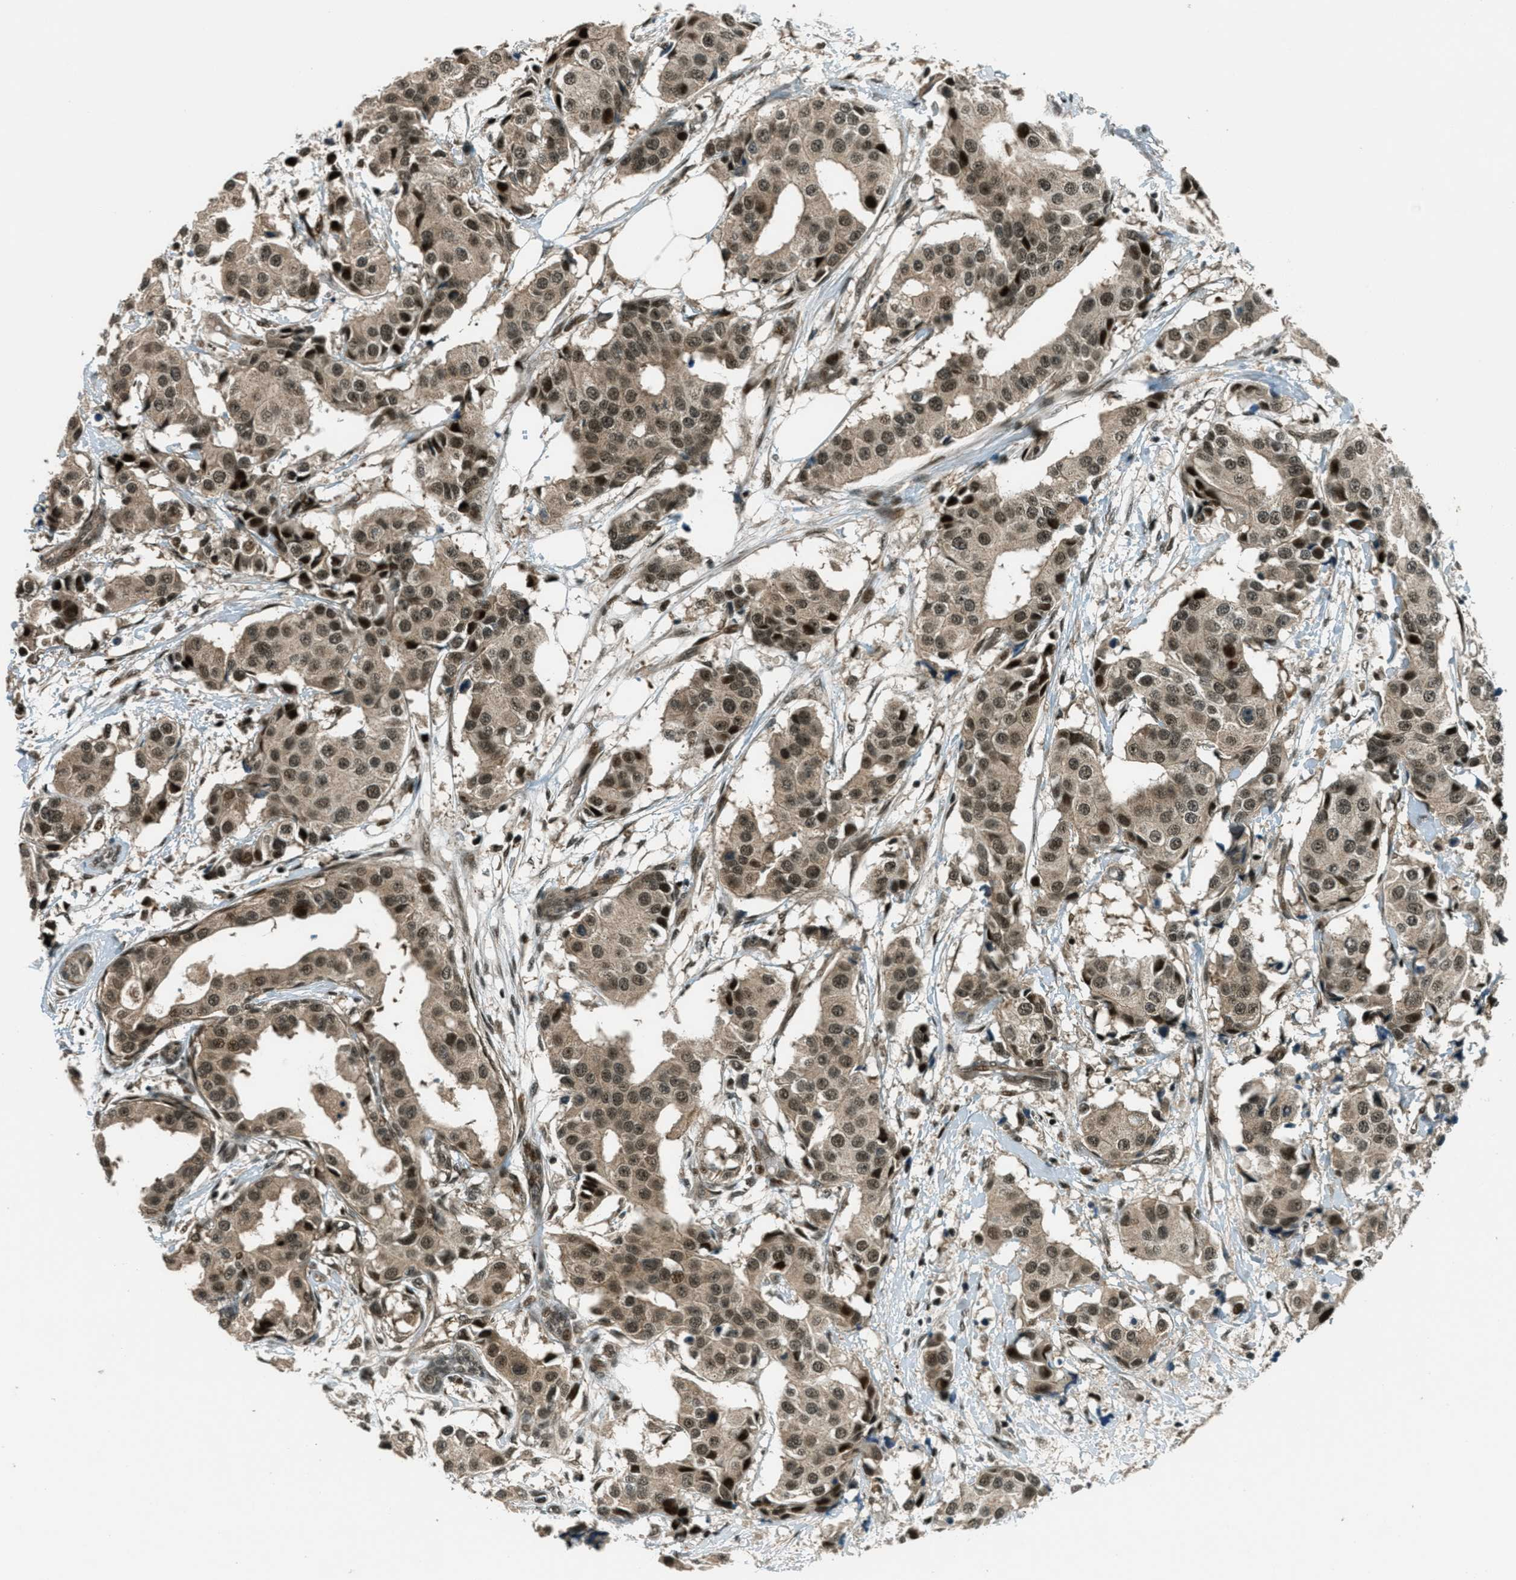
{"staining": {"intensity": "moderate", "quantity": ">75%", "location": "cytoplasmic/membranous,nuclear"}, "tissue": "breast cancer", "cell_type": "Tumor cells", "image_type": "cancer", "snomed": [{"axis": "morphology", "description": "Normal tissue, NOS"}, {"axis": "morphology", "description": "Duct carcinoma"}, {"axis": "topography", "description": "Breast"}], "caption": "A brown stain labels moderate cytoplasmic/membranous and nuclear positivity of a protein in human breast cancer tumor cells. The staining is performed using DAB (3,3'-diaminobenzidine) brown chromogen to label protein expression. The nuclei are counter-stained blue using hematoxylin.", "gene": "FOXM1", "patient": {"sex": "female", "age": 39}}